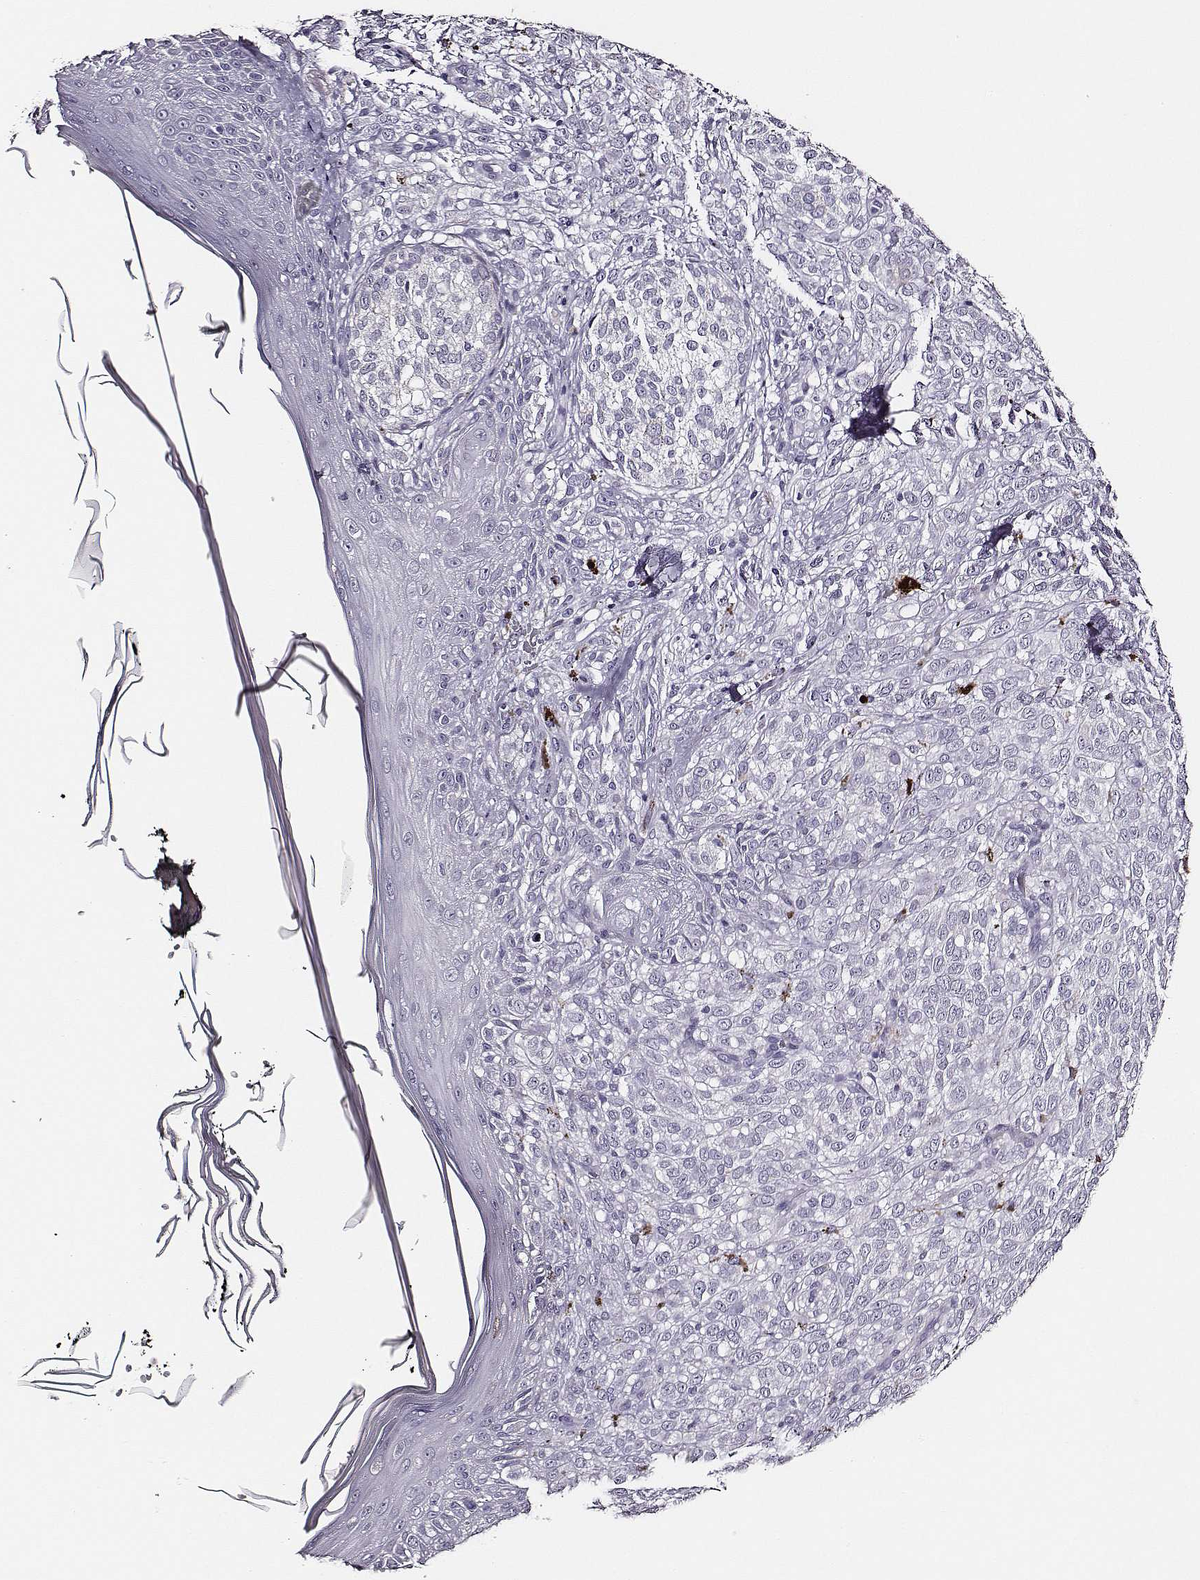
{"staining": {"intensity": "negative", "quantity": "none", "location": "none"}, "tissue": "melanoma", "cell_type": "Tumor cells", "image_type": "cancer", "snomed": [{"axis": "morphology", "description": "Malignant melanoma, NOS"}, {"axis": "topography", "description": "Skin"}], "caption": "The immunohistochemistry image has no significant staining in tumor cells of malignant melanoma tissue.", "gene": "DPEP1", "patient": {"sex": "female", "age": 86}}